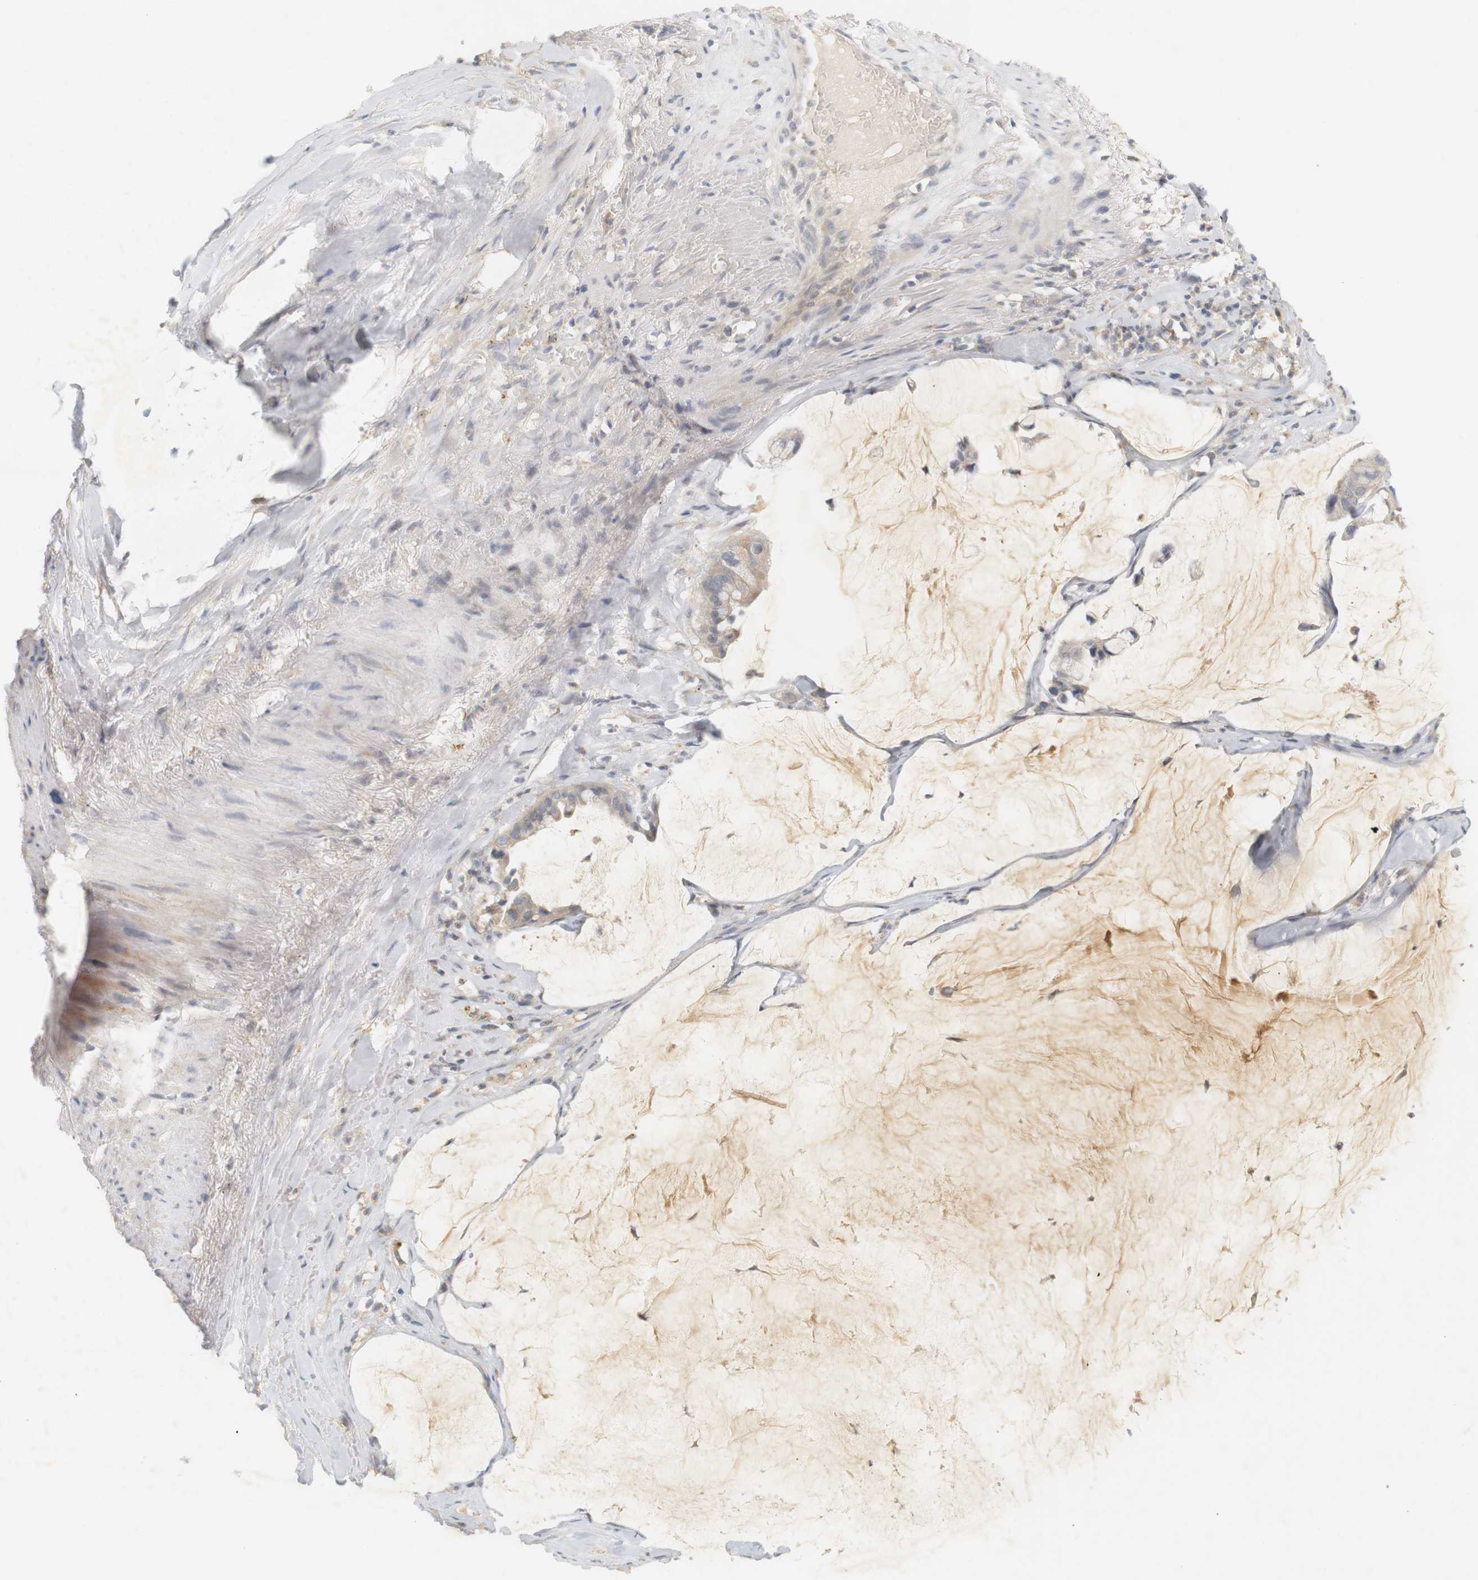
{"staining": {"intensity": "weak", "quantity": "<25%", "location": "cytoplasmic/membranous"}, "tissue": "pancreatic cancer", "cell_type": "Tumor cells", "image_type": "cancer", "snomed": [{"axis": "morphology", "description": "Adenocarcinoma, NOS"}, {"axis": "topography", "description": "Pancreas"}], "caption": "Adenocarcinoma (pancreatic) stained for a protein using immunohistochemistry demonstrates no staining tumor cells.", "gene": "RTN3", "patient": {"sex": "male", "age": 41}}